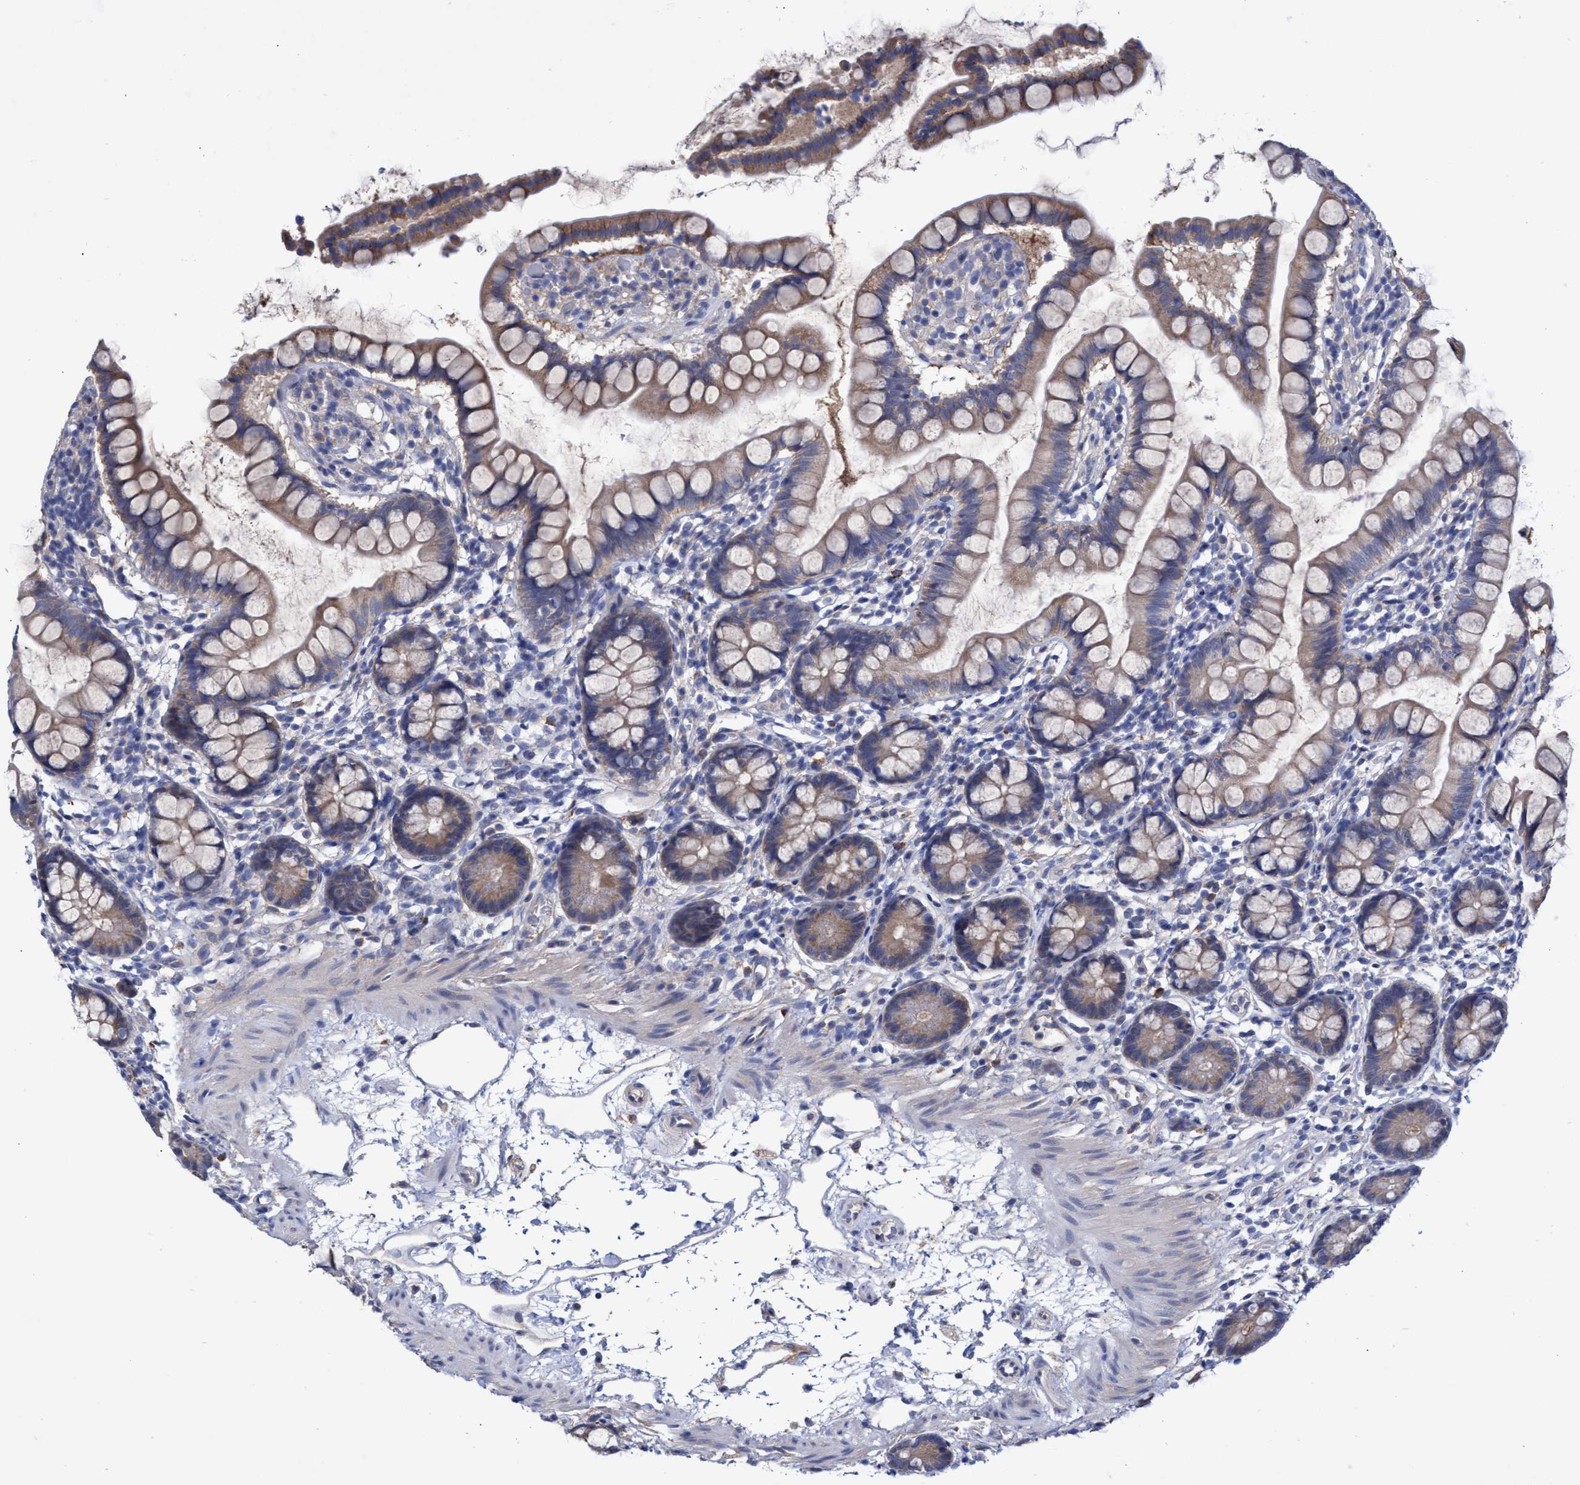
{"staining": {"intensity": "weak", "quantity": "25%-75%", "location": "cytoplasmic/membranous"}, "tissue": "small intestine", "cell_type": "Glandular cells", "image_type": "normal", "snomed": [{"axis": "morphology", "description": "Normal tissue, NOS"}, {"axis": "topography", "description": "Small intestine"}], "caption": "Immunohistochemical staining of unremarkable human small intestine demonstrates low levels of weak cytoplasmic/membranous expression in approximately 25%-75% of glandular cells.", "gene": "SVEP1", "patient": {"sex": "female", "age": 84}}